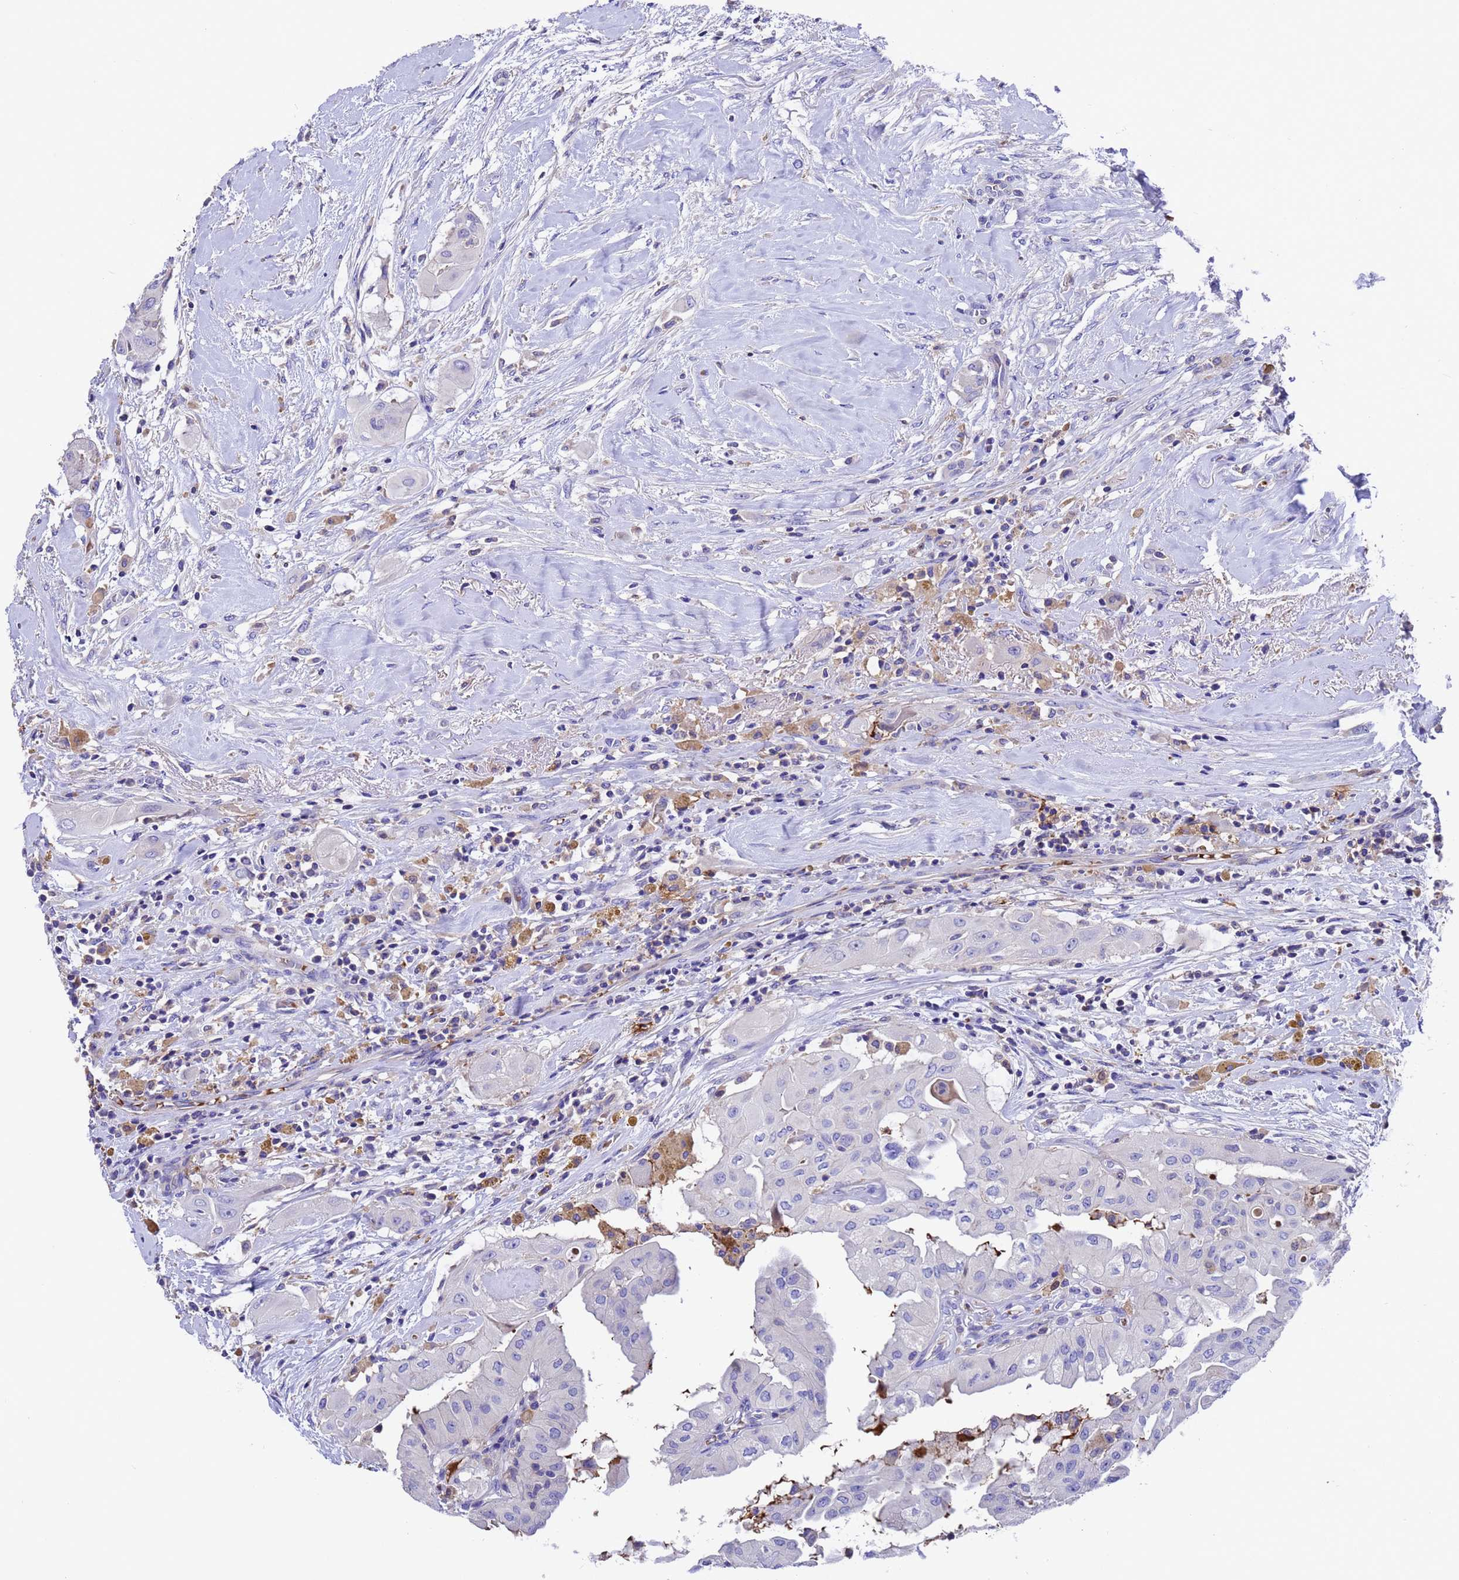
{"staining": {"intensity": "negative", "quantity": "none", "location": "none"}, "tissue": "thyroid cancer", "cell_type": "Tumor cells", "image_type": "cancer", "snomed": [{"axis": "morphology", "description": "Papillary adenocarcinoma, NOS"}, {"axis": "topography", "description": "Thyroid gland"}], "caption": "The histopathology image demonstrates no staining of tumor cells in thyroid papillary adenocarcinoma.", "gene": "ELP6", "patient": {"sex": "female", "age": 59}}